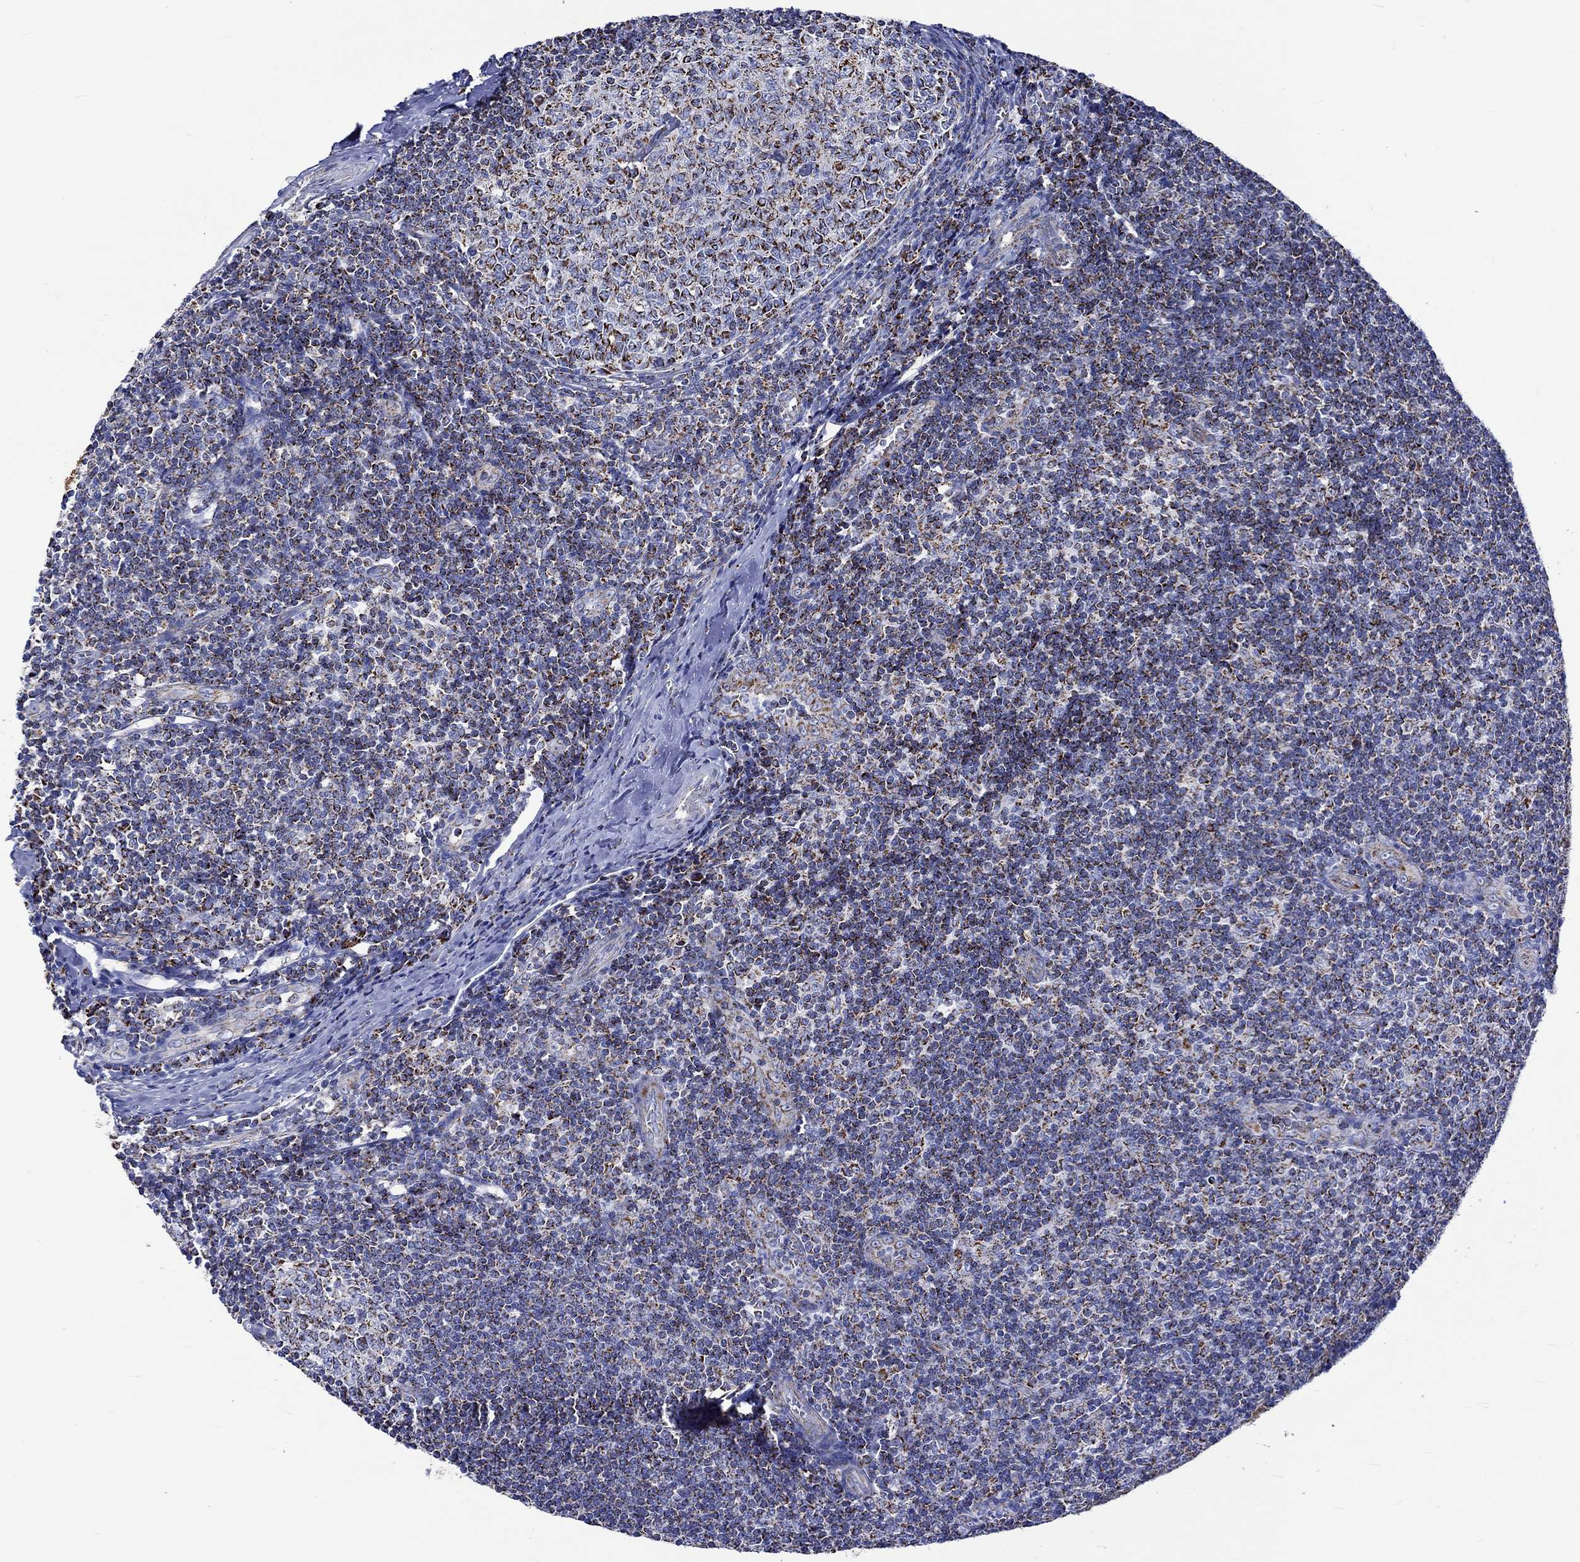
{"staining": {"intensity": "strong", "quantity": "25%-75%", "location": "cytoplasmic/membranous"}, "tissue": "tonsil", "cell_type": "Germinal center cells", "image_type": "normal", "snomed": [{"axis": "morphology", "description": "Normal tissue, NOS"}, {"axis": "topography", "description": "Tonsil"}], "caption": "Immunohistochemistry (DAB (3,3'-diaminobenzidine)) staining of unremarkable tonsil shows strong cytoplasmic/membranous protein positivity in about 25%-75% of germinal center cells.", "gene": "RCE1", "patient": {"sex": "male", "age": 33}}